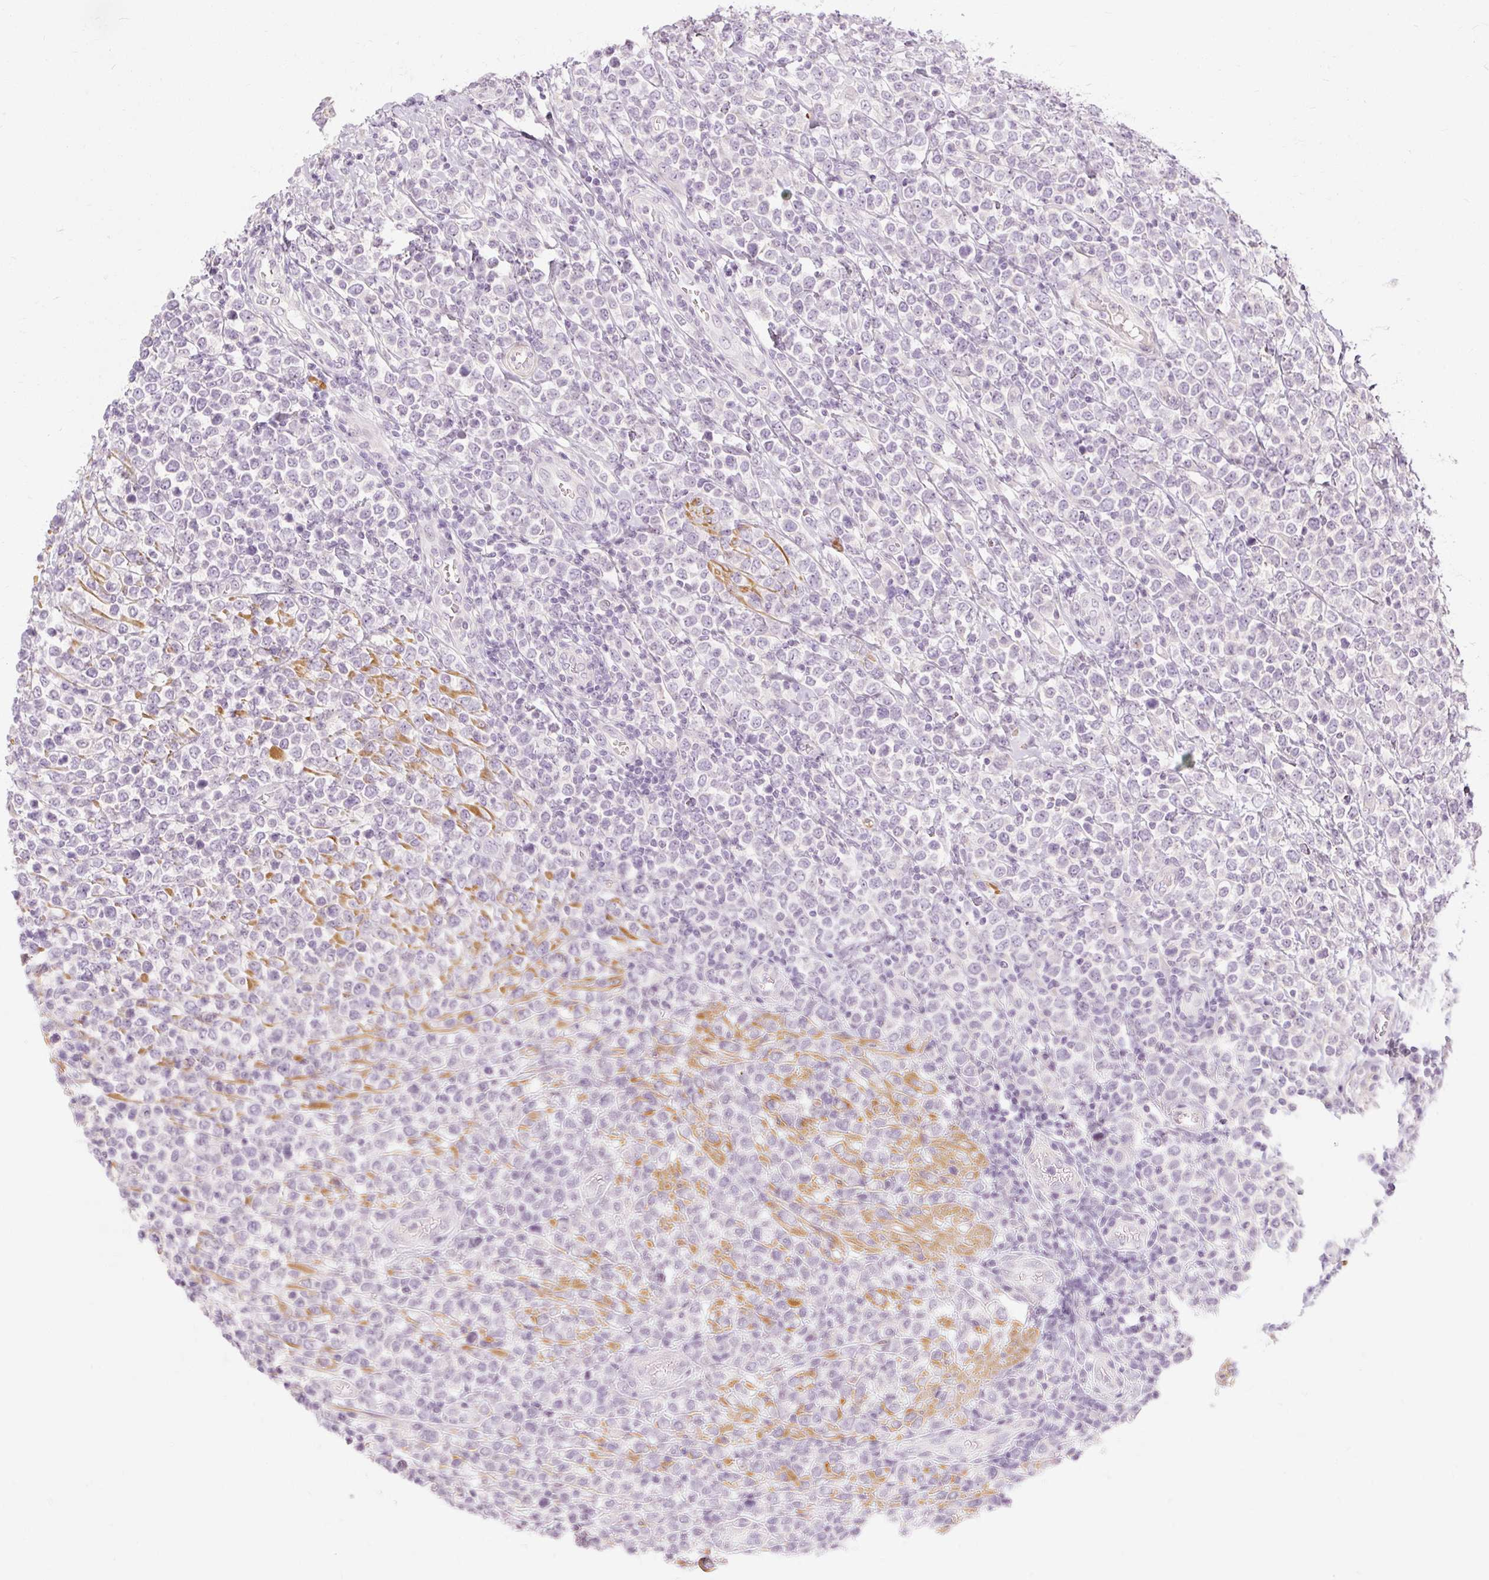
{"staining": {"intensity": "negative", "quantity": "none", "location": "none"}, "tissue": "lymphoma", "cell_type": "Tumor cells", "image_type": "cancer", "snomed": [{"axis": "morphology", "description": "Malignant lymphoma, non-Hodgkin's type, High grade"}, {"axis": "topography", "description": "Soft tissue"}], "caption": "Human lymphoma stained for a protein using immunohistochemistry exhibits no staining in tumor cells.", "gene": "CAPN3", "patient": {"sex": "female", "age": 56}}